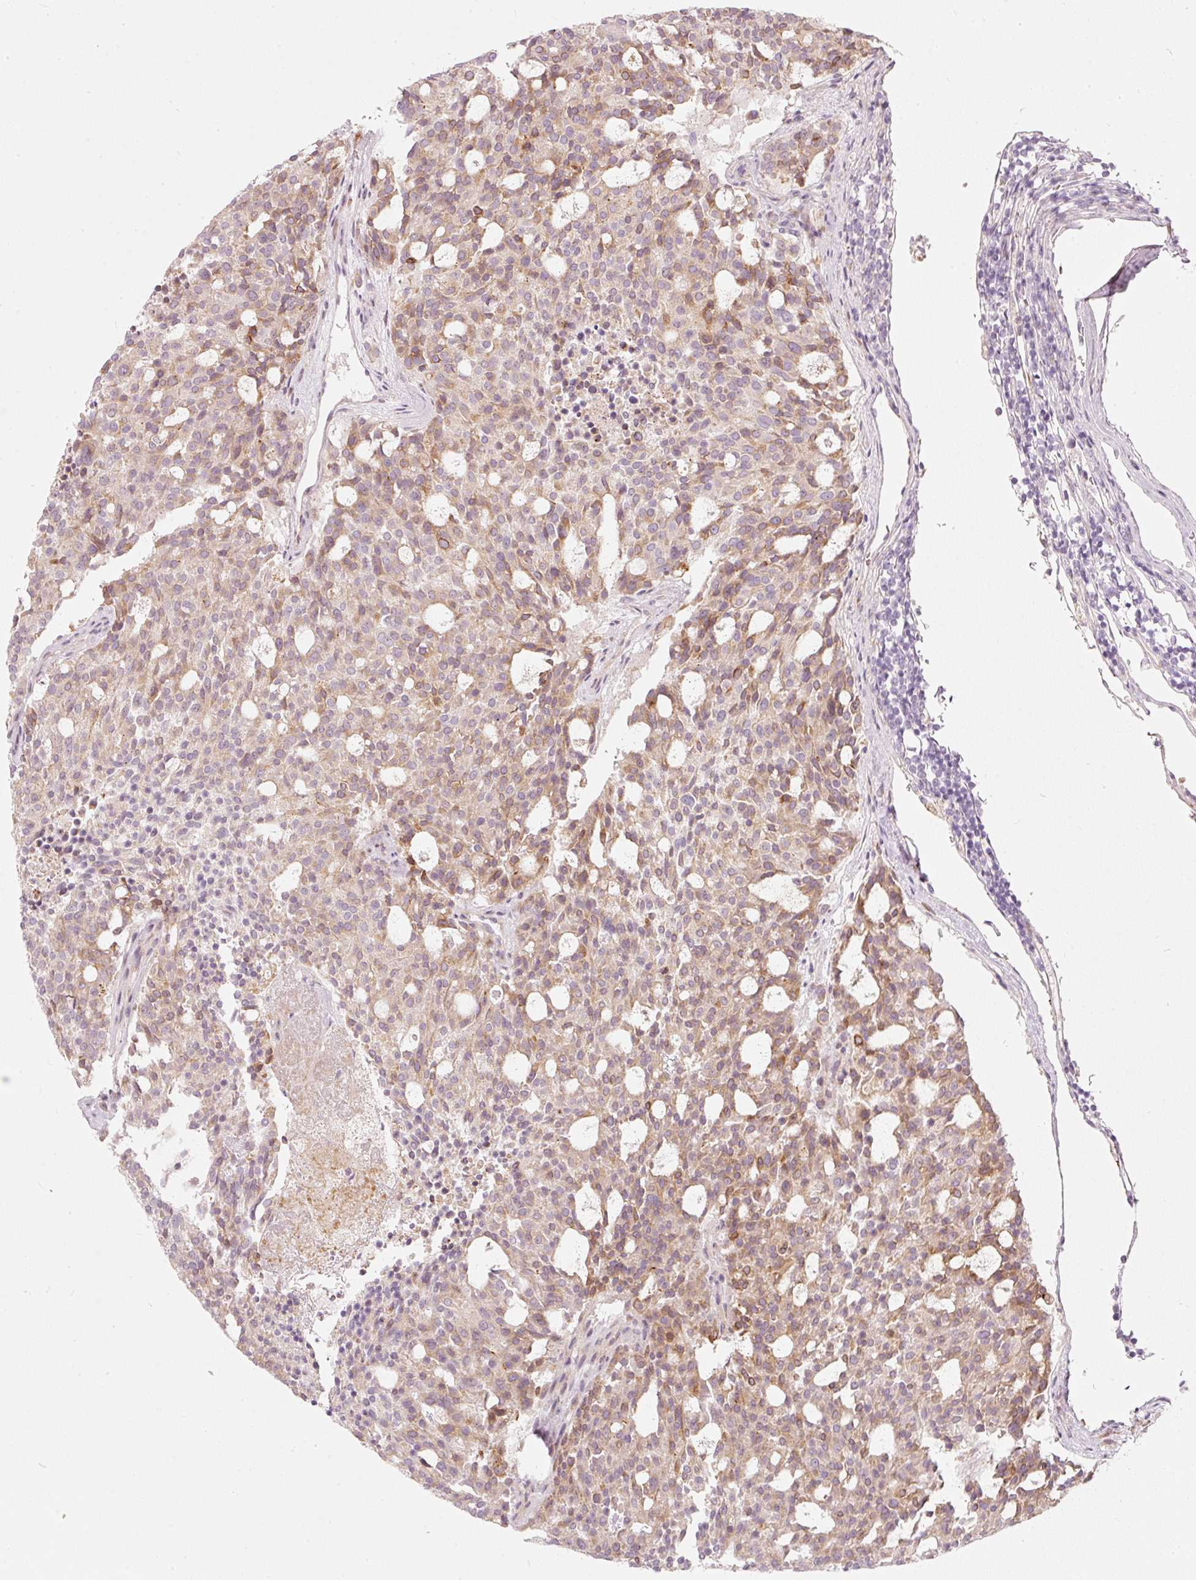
{"staining": {"intensity": "weak", "quantity": "25%-75%", "location": "cytoplasmic/membranous"}, "tissue": "carcinoid", "cell_type": "Tumor cells", "image_type": "cancer", "snomed": [{"axis": "morphology", "description": "Carcinoid, malignant, NOS"}, {"axis": "topography", "description": "Pancreas"}], "caption": "Immunohistochemical staining of carcinoid displays weak cytoplasmic/membranous protein positivity in approximately 25%-75% of tumor cells.", "gene": "SLC20A1", "patient": {"sex": "female", "age": 54}}